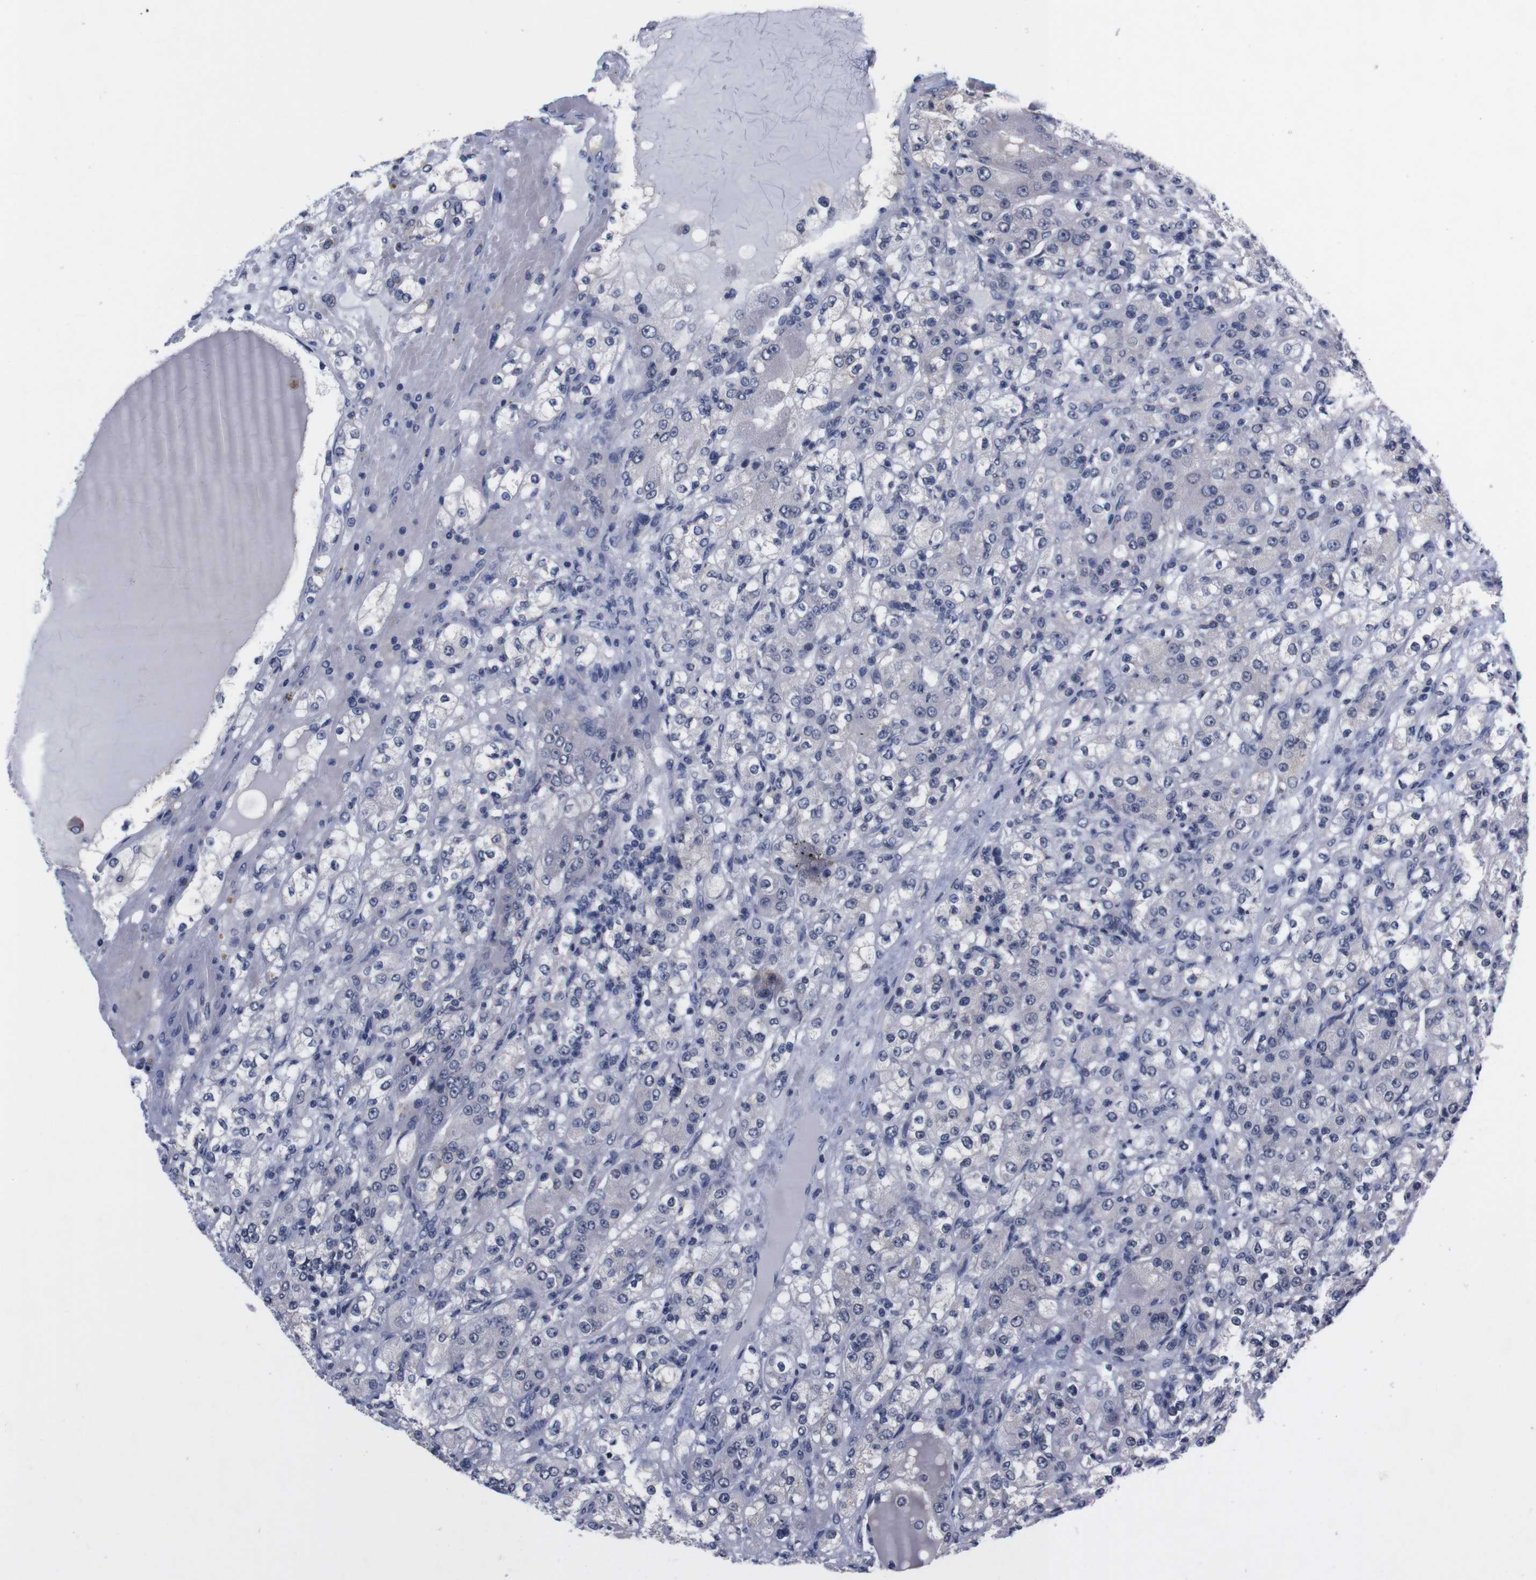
{"staining": {"intensity": "negative", "quantity": "none", "location": "none"}, "tissue": "renal cancer", "cell_type": "Tumor cells", "image_type": "cancer", "snomed": [{"axis": "morphology", "description": "Normal tissue, NOS"}, {"axis": "morphology", "description": "Adenocarcinoma, NOS"}, {"axis": "topography", "description": "Kidney"}], "caption": "This photomicrograph is of renal cancer stained with immunohistochemistry (IHC) to label a protein in brown with the nuclei are counter-stained blue. There is no expression in tumor cells. The staining is performed using DAB brown chromogen with nuclei counter-stained in using hematoxylin.", "gene": "TNFRSF21", "patient": {"sex": "male", "age": 61}}